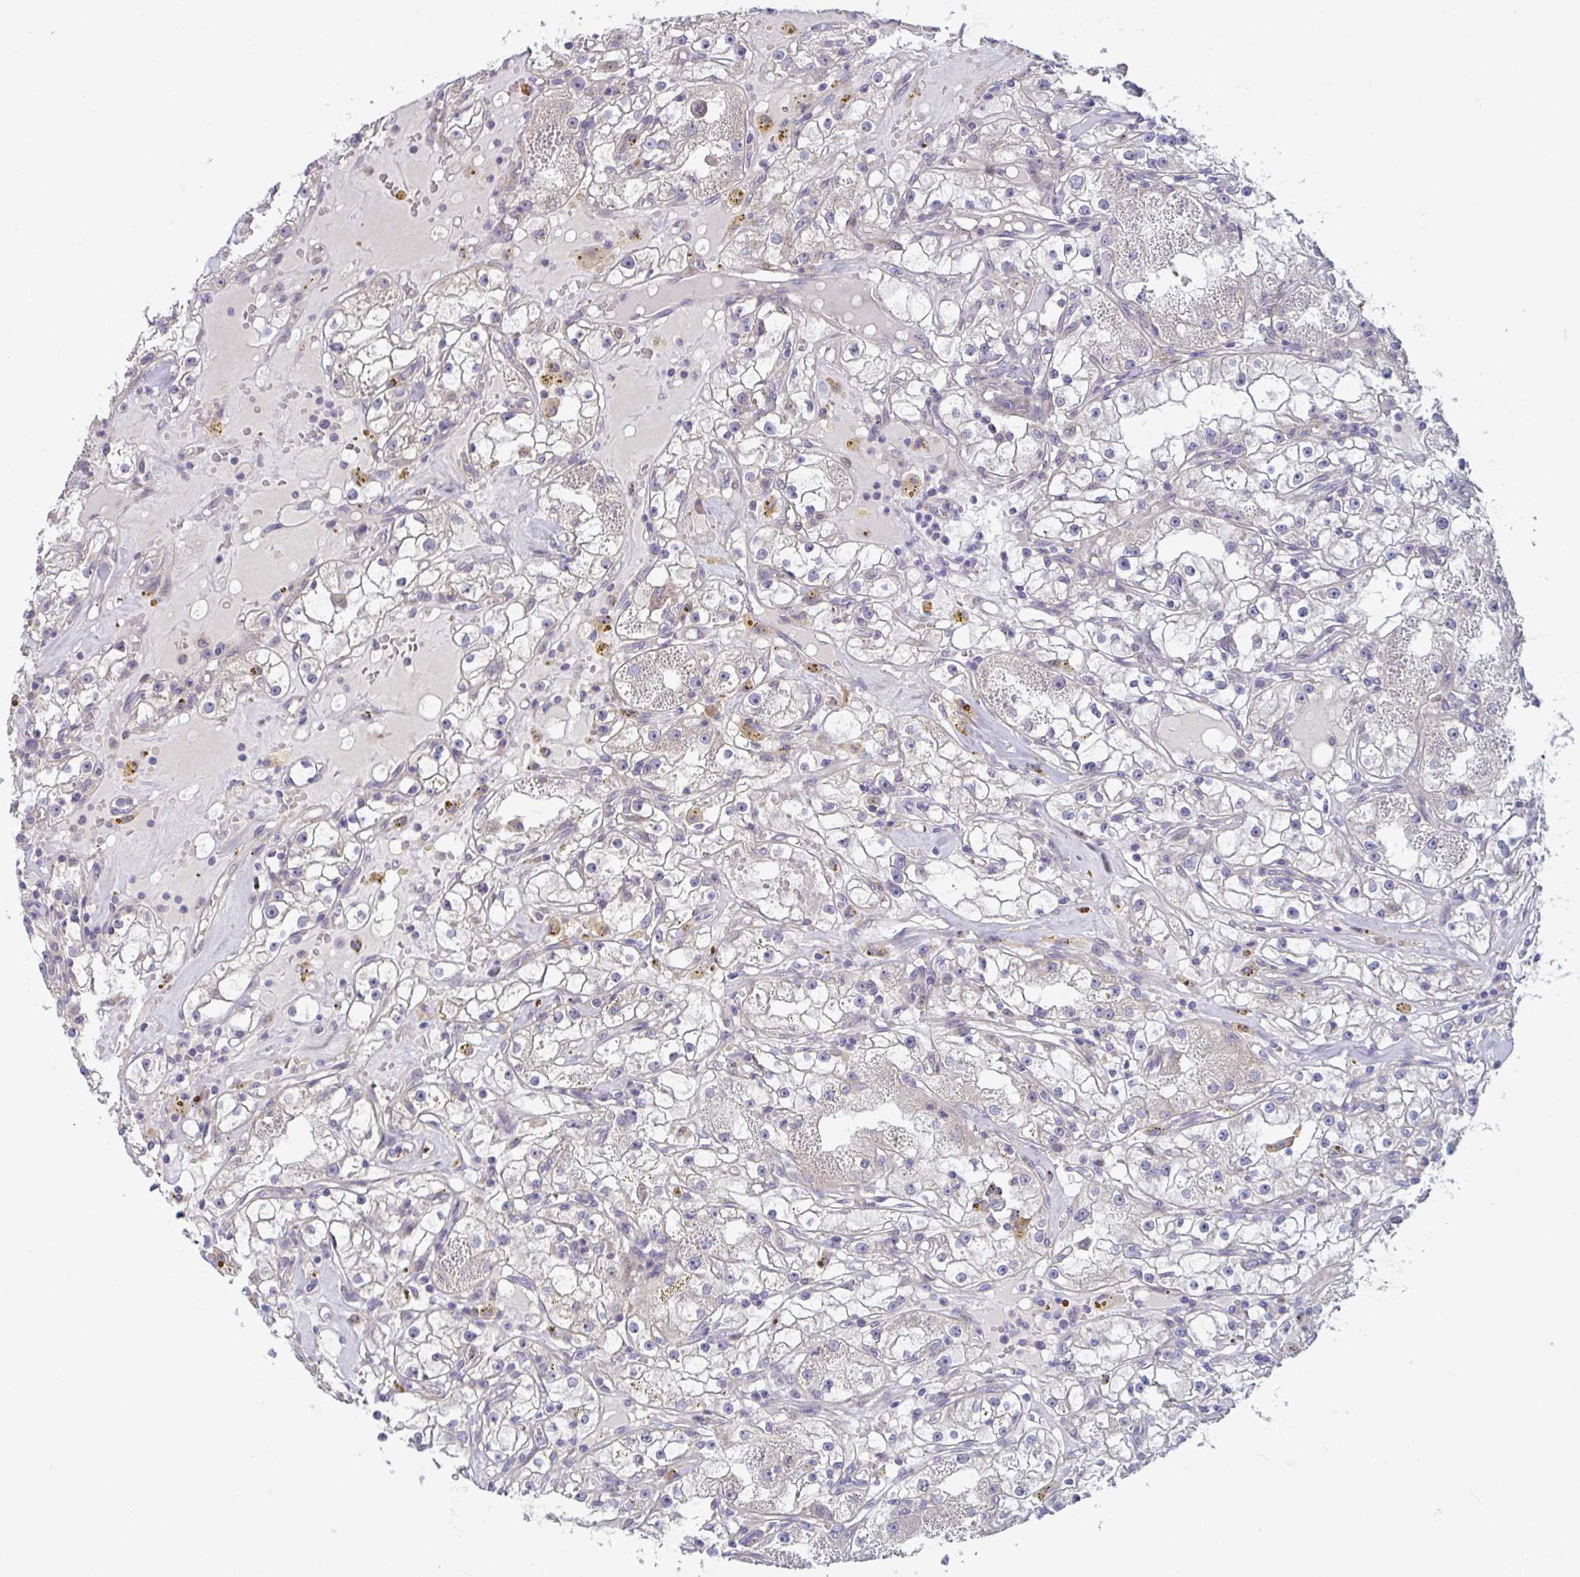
{"staining": {"intensity": "negative", "quantity": "none", "location": "none"}, "tissue": "renal cancer", "cell_type": "Tumor cells", "image_type": "cancer", "snomed": [{"axis": "morphology", "description": "Adenocarcinoma, NOS"}, {"axis": "topography", "description": "Kidney"}], "caption": "The histopathology image reveals no significant staining in tumor cells of renal cancer (adenocarcinoma).", "gene": "MRPS2", "patient": {"sex": "male", "age": 56}}